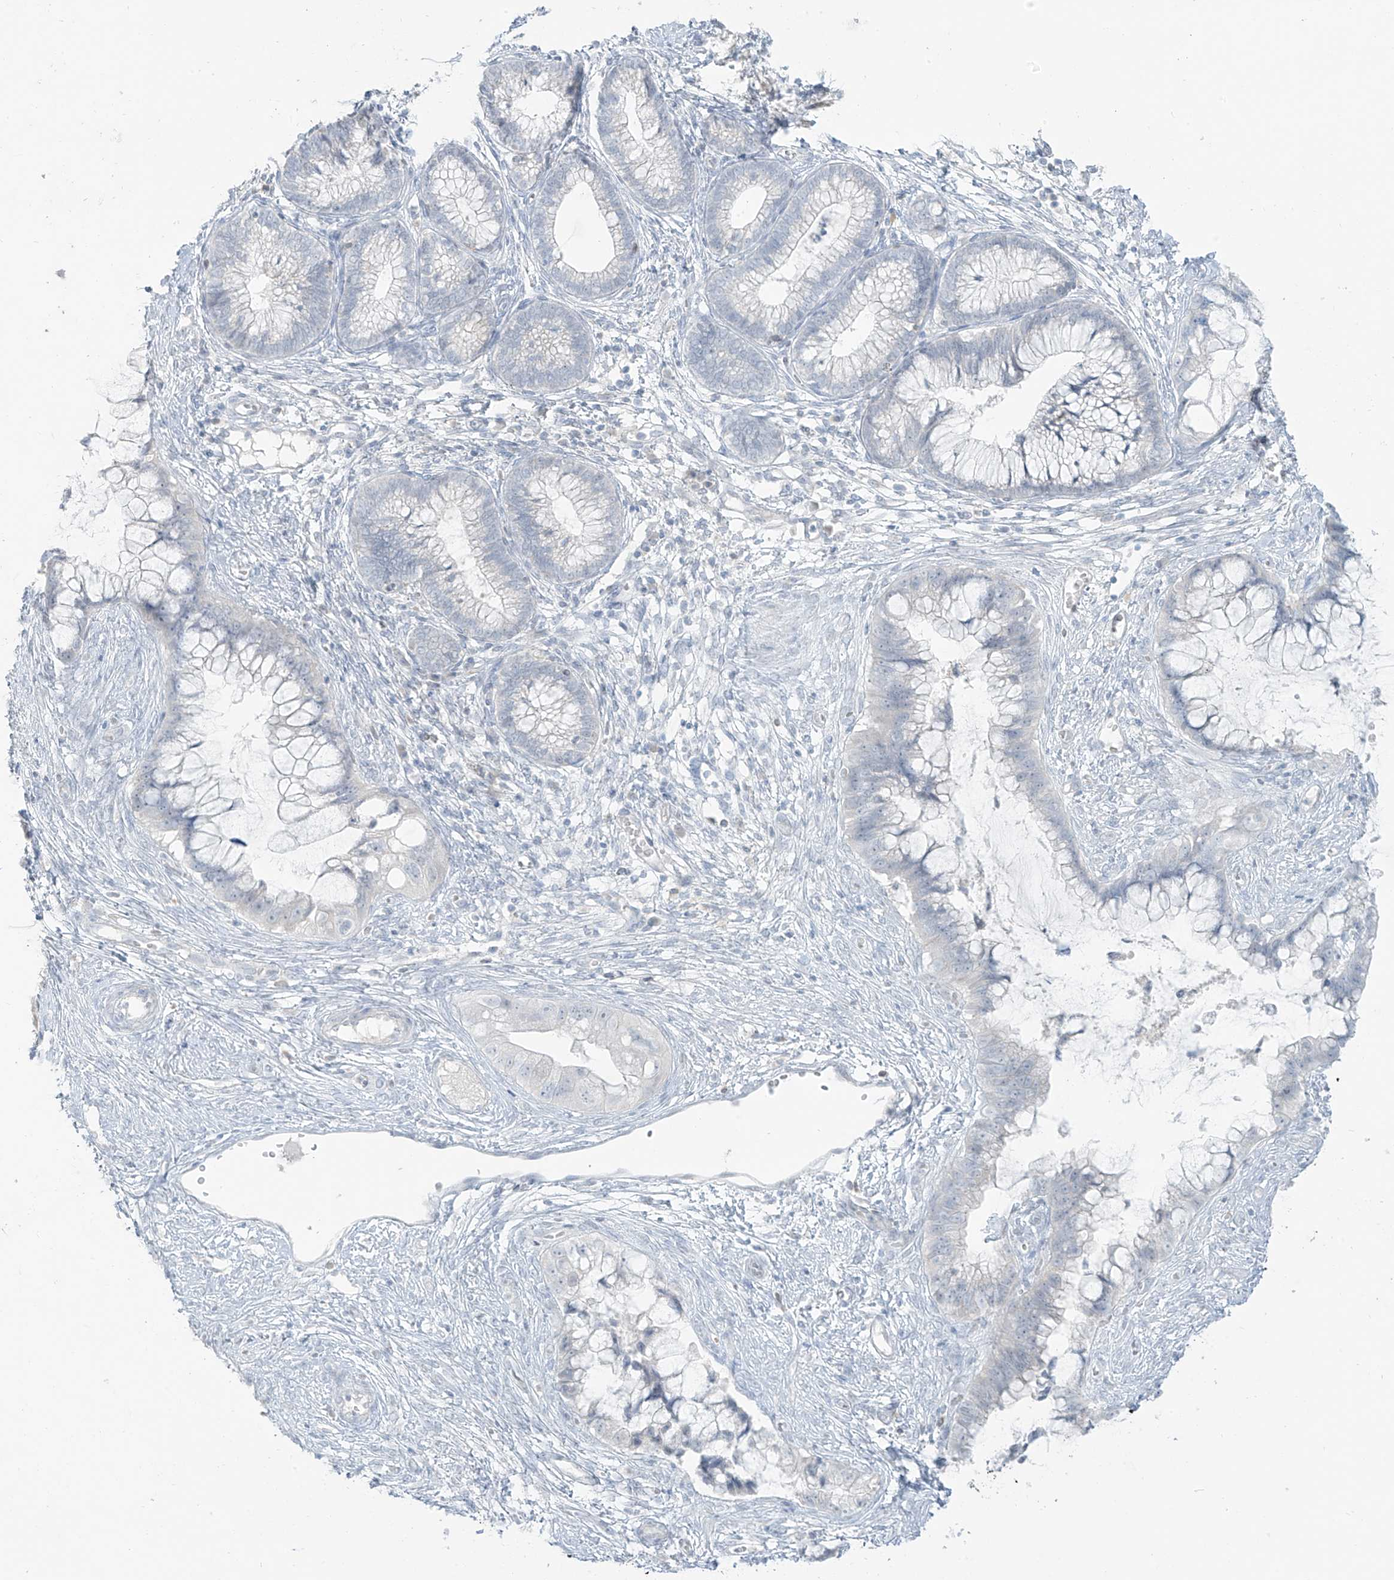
{"staining": {"intensity": "negative", "quantity": "none", "location": "none"}, "tissue": "cervical cancer", "cell_type": "Tumor cells", "image_type": "cancer", "snomed": [{"axis": "morphology", "description": "Adenocarcinoma, NOS"}, {"axis": "topography", "description": "Cervix"}], "caption": "Immunohistochemical staining of cervical cancer (adenocarcinoma) demonstrates no significant expression in tumor cells. Nuclei are stained in blue.", "gene": "PRDM6", "patient": {"sex": "female", "age": 44}}